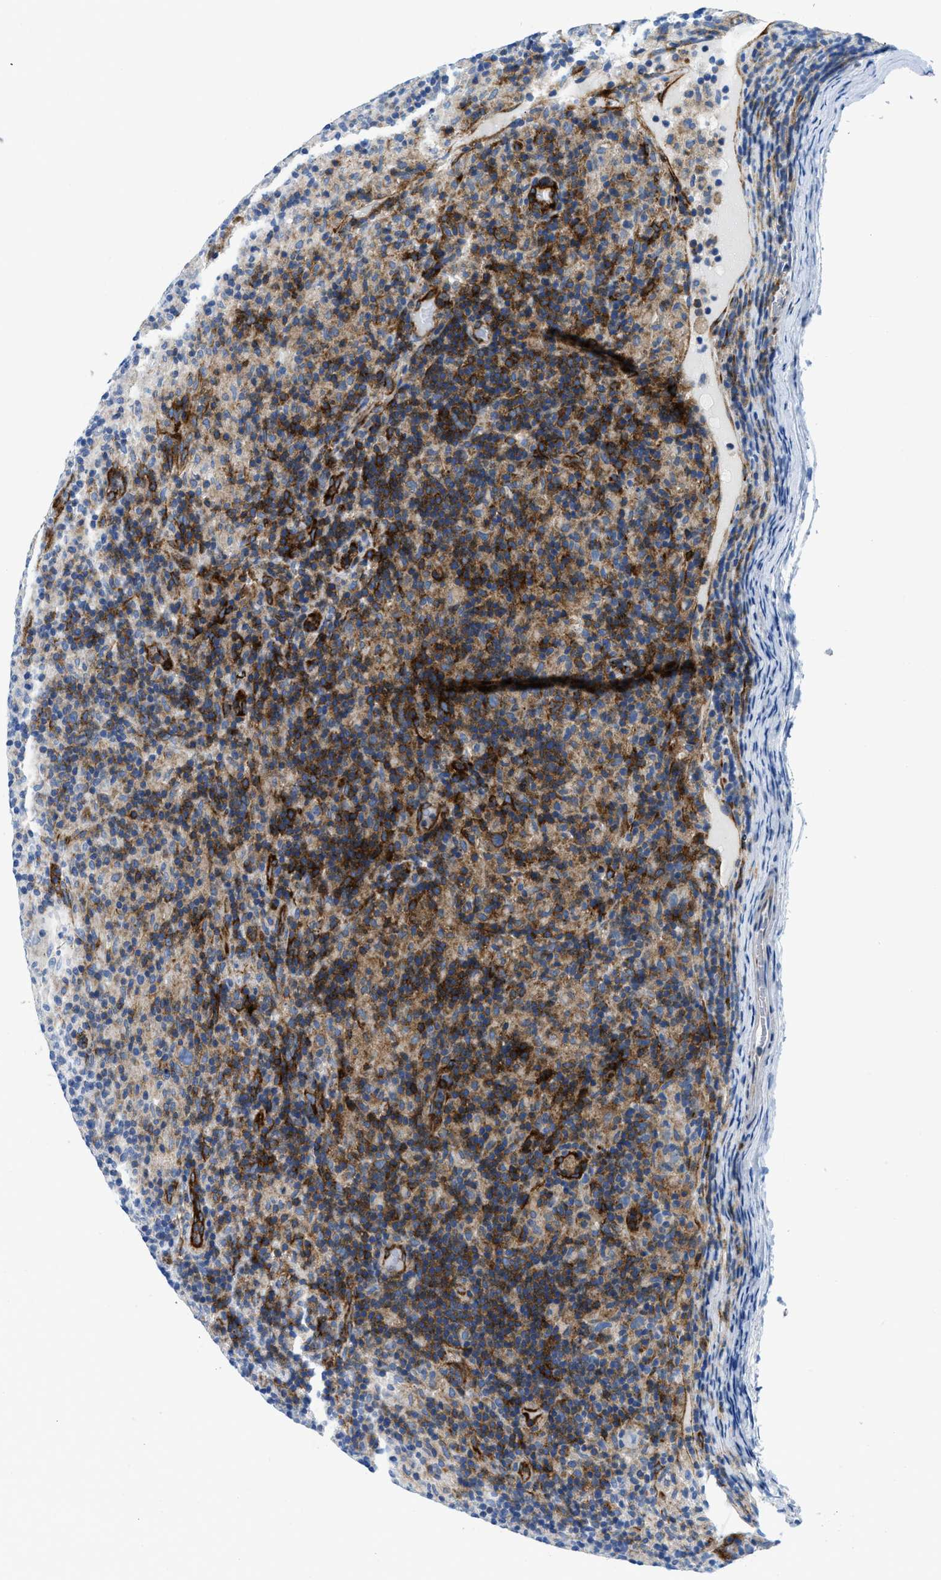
{"staining": {"intensity": "moderate", "quantity": "25%-75%", "location": "cytoplasmic/membranous"}, "tissue": "lymphoma", "cell_type": "Tumor cells", "image_type": "cancer", "snomed": [{"axis": "morphology", "description": "Hodgkin's disease, NOS"}, {"axis": "topography", "description": "Lymph node"}], "caption": "Protein expression analysis of human lymphoma reveals moderate cytoplasmic/membranous staining in about 25%-75% of tumor cells. Using DAB (brown) and hematoxylin (blue) stains, captured at high magnification using brightfield microscopy.", "gene": "CUTA", "patient": {"sex": "male", "age": 70}}